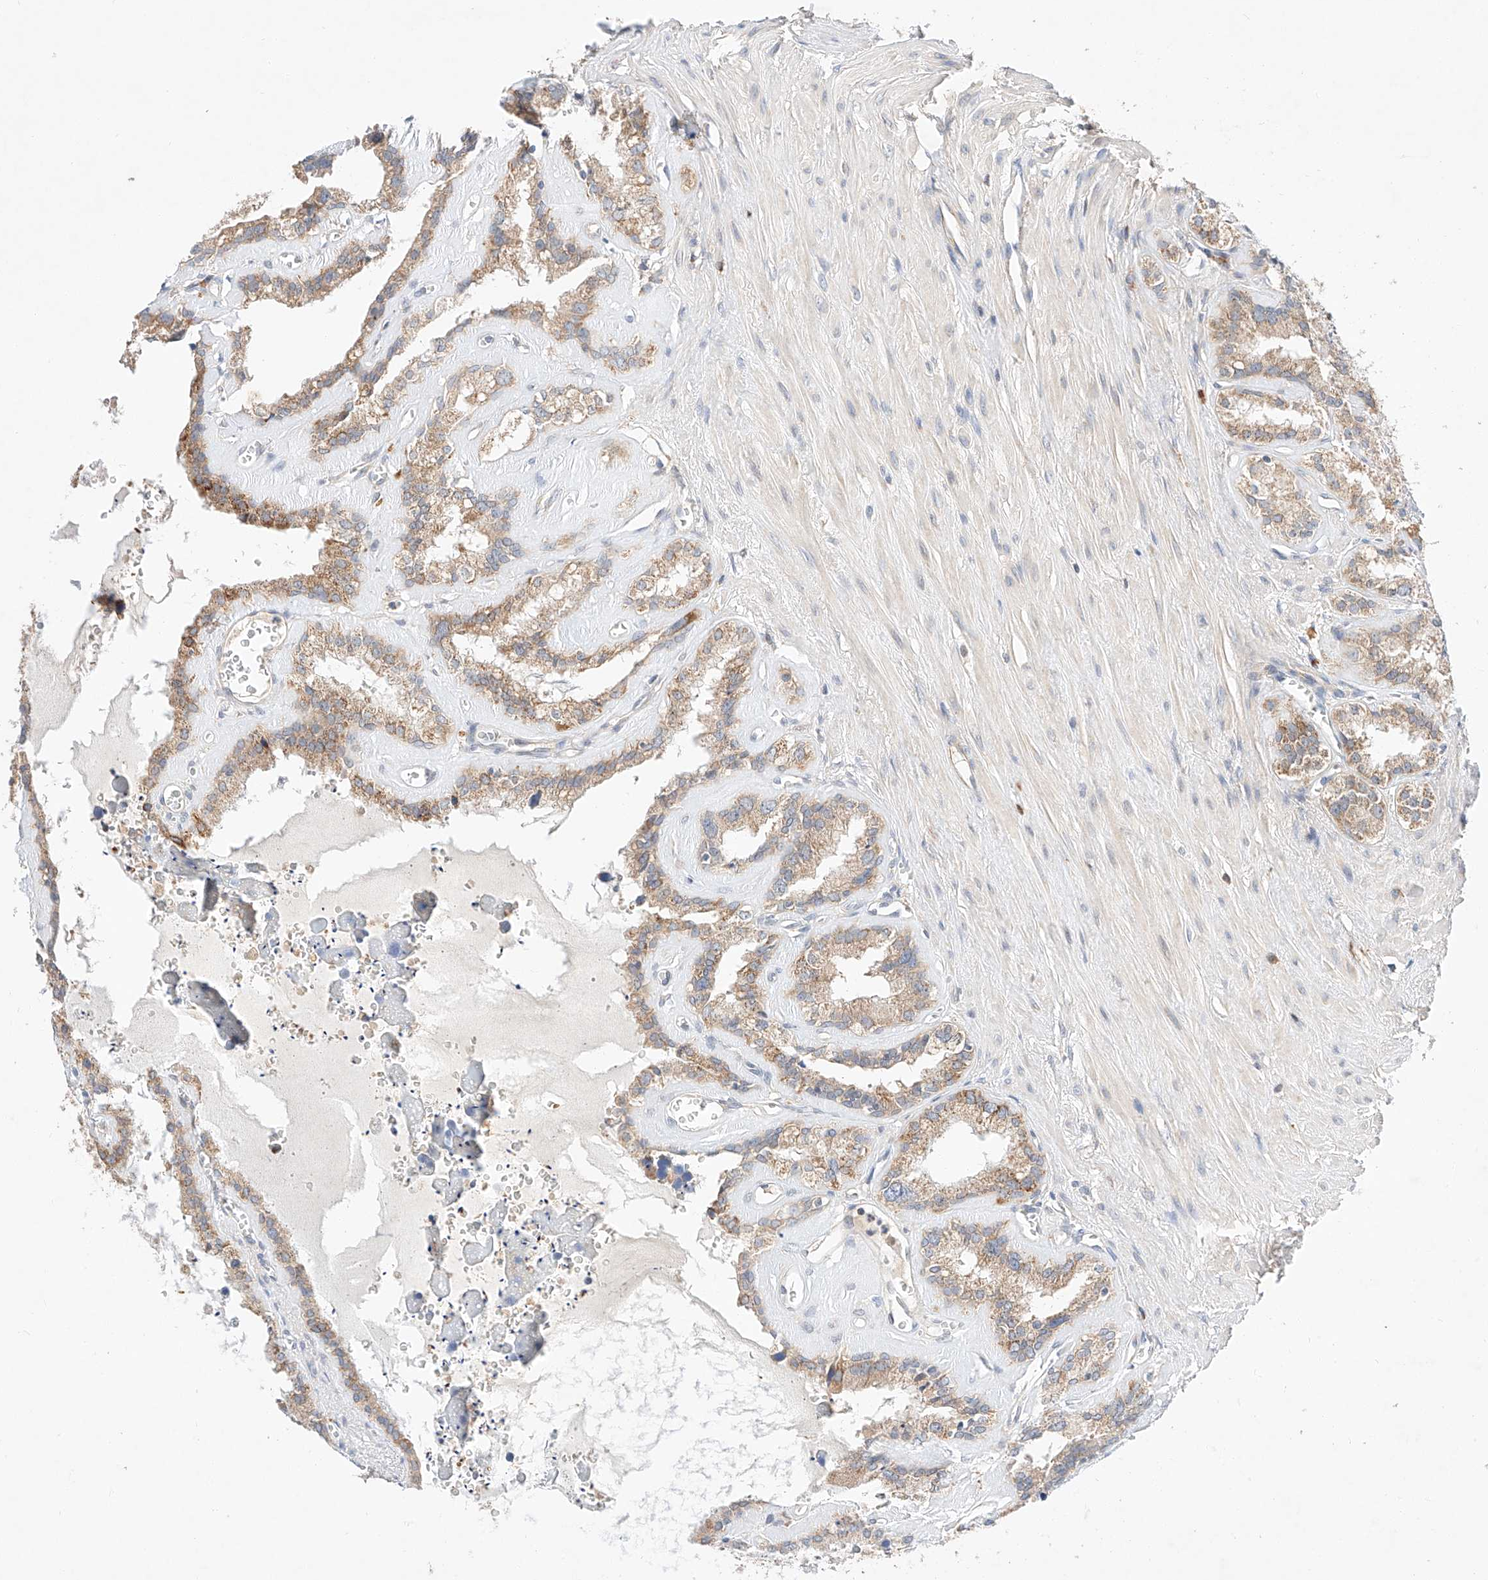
{"staining": {"intensity": "strong", "quantity": "25%-75%", "location": "cytoplasmic/membranous"}, "tissue": "seminal vesicle", "cell_type": "Glandular cells", "image_type": "normal", "snomed": [{"axis": "morphology", "description": "Normal tissue, NOS"}, {"axis": "topography", "description": "Prostate"}, {"axis": "topography", "description": "Seminal veicle"}], "caption": "Normal seminal vesicle displays strong cytoplasmic/membranous staining in about 25%-75% of glandular cells.", "gene": "C6orf118", "patient": {"sex": "male", "age": 59}}